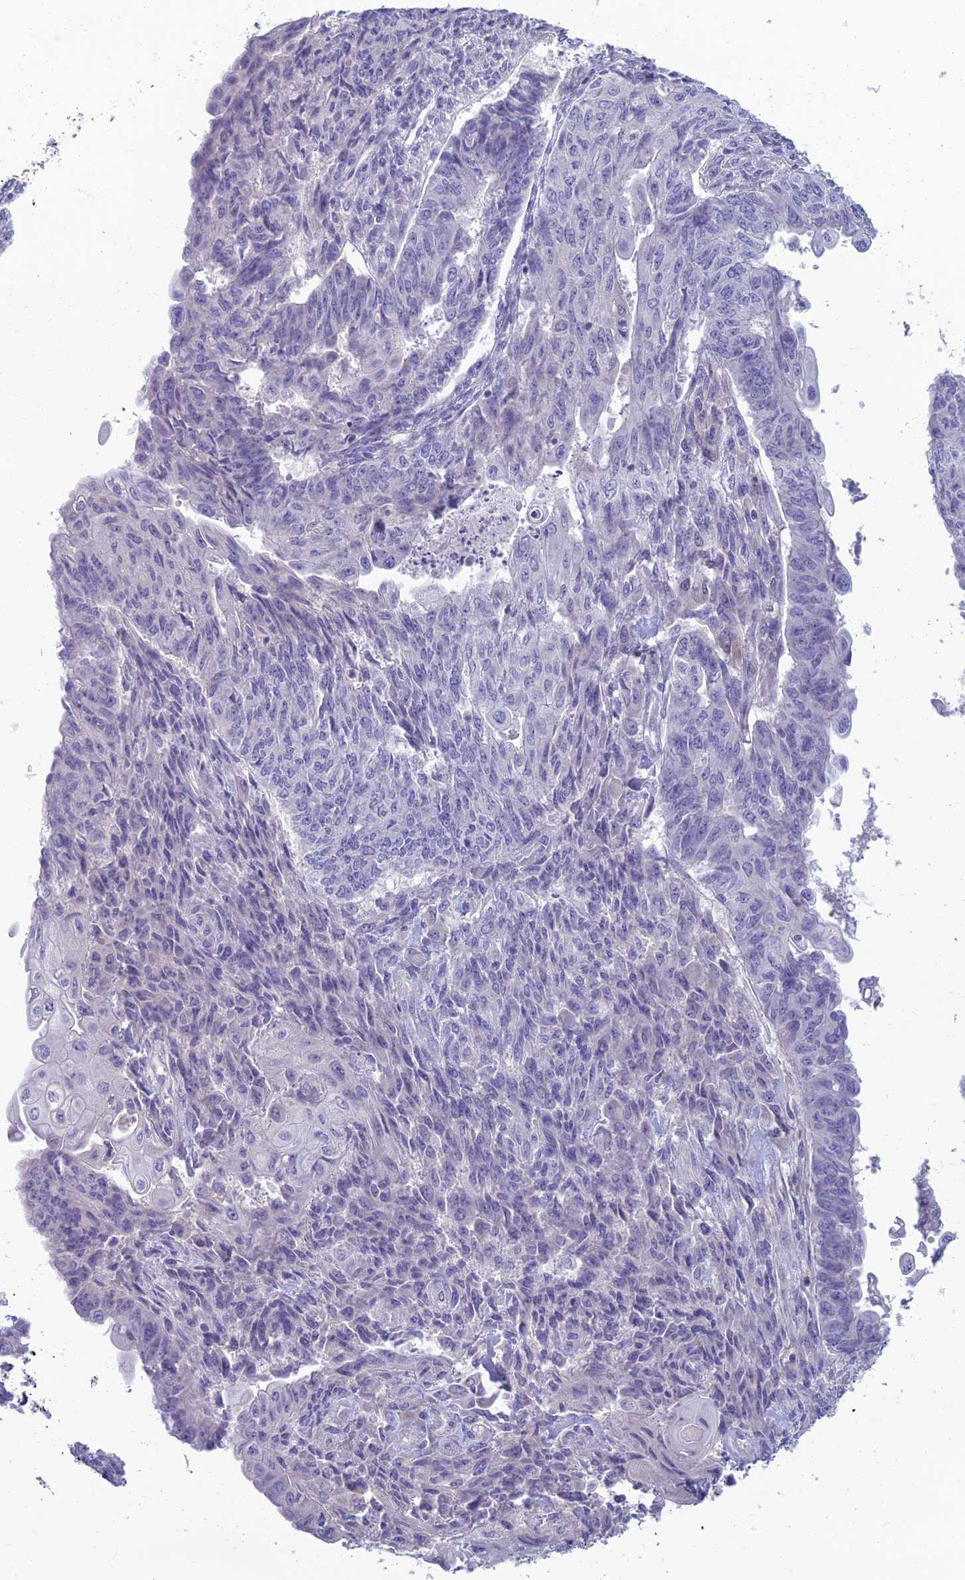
{"staining": {"intensity": "negative", "quantity": "none", "location": "none"}, "tissue": "endometrial cancer", "cell_type": "Tumor cells", "image_type": "cancer", "snomed": [{"axis": "morphology", "description": "Adenocarcinoma, NOS"}, {"axis": "topography", "description": "Endometrium"}], "caption": "Tumor cells show no significant protein staining in endometrial cancer (adenocarcinoma).", "gene": "SLC25A41", "patient": {"sex": "female", "age": 32}}